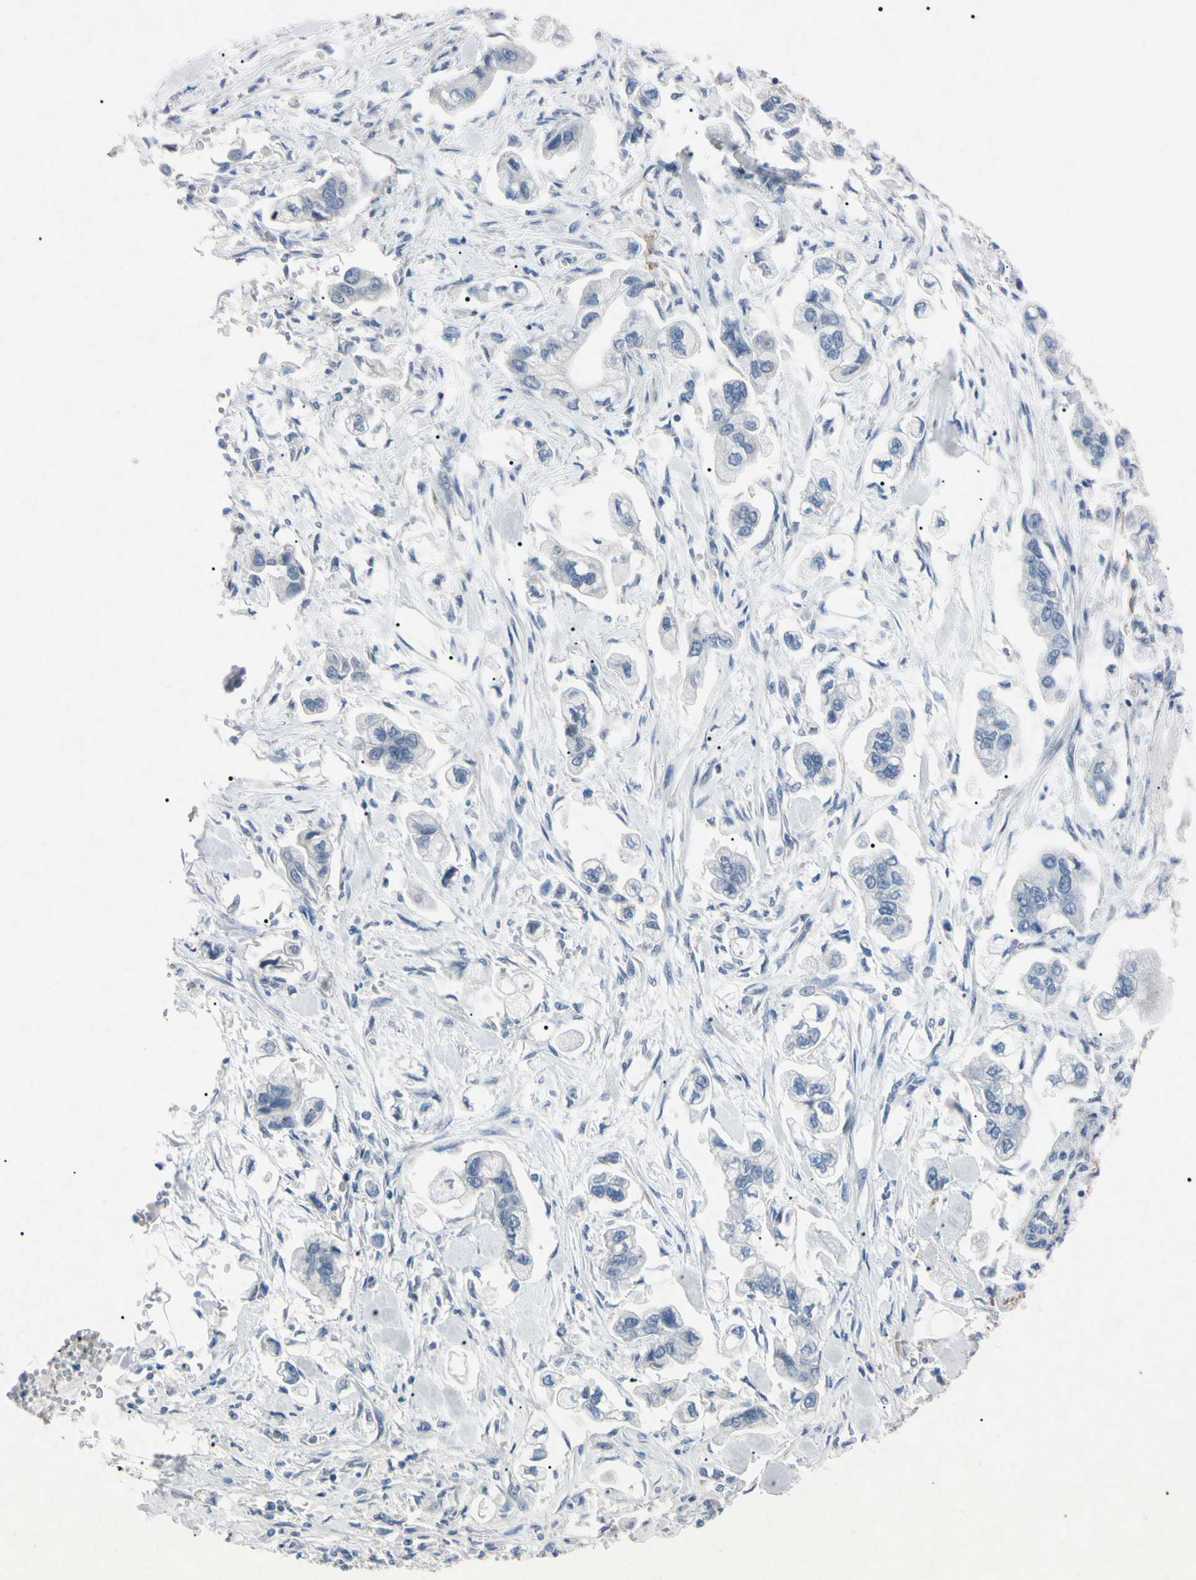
{"staining": {"intensity": "negative", "quantity": "none", "location": "none"}, "tissue": "stomach cancer", "cell_type": "Tumor cells", "image_type": "cancer", "snomed": [{"axis": "morphology", "description": "Adenocarcinoma, NOS"}, {"axis": "topography", "description": "Stomach"}], "caption": "This is an immunohistochemistry (IHC) histopathology image of human stomach adenocarcinoma. There is no expression in tumor cells.", "gene": "ELN", "patient": {"sex": "male", "age": 62}}